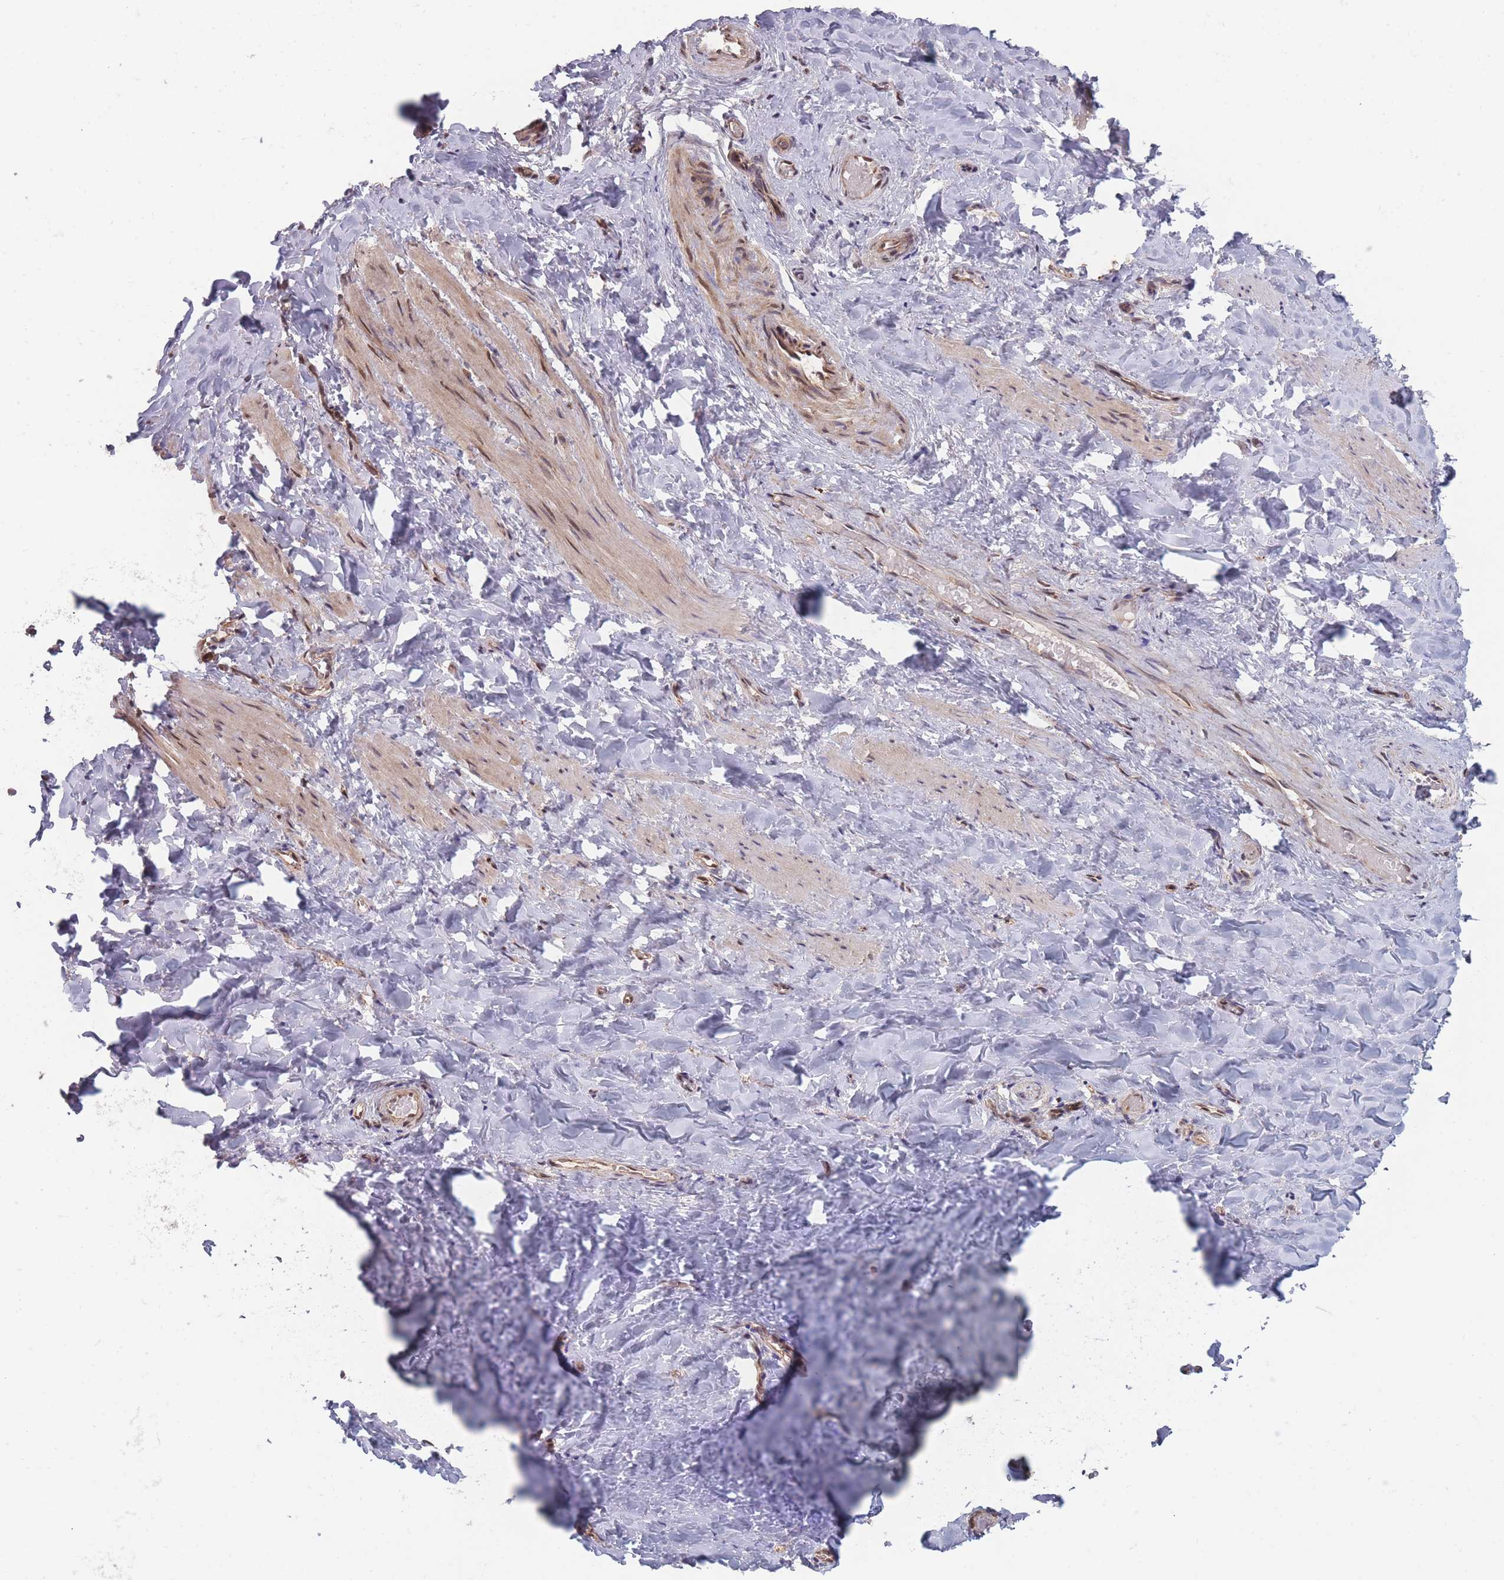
{"staining": {"intensity": "moderate", "quantity": ">75%", "location": "cytoplasmic/membranous,nuclear"}, "tissue": "vagina", "cell_type": "Squamous epithelial cells", "image_type": "normal", "snomed": [{"axis": "morphology", "description": "Normal tissue, NOS"}, {"axis": "topography", "description": "Vagina"}], "caption": "DAB (3,3'-diaminobenzidine) immunohistochemical staining of normal vagina exhibits moderate cytoplasmic/membranous,nuclear protein expression in about >75% of squamous epithelial cells. The staining is performed using DAB brown chromogen to label protein expression. The nuclei are counter-stained blue using hematoxylin.", "gene": "RPS18", "patient": {"sex": "female", "age": 60}}